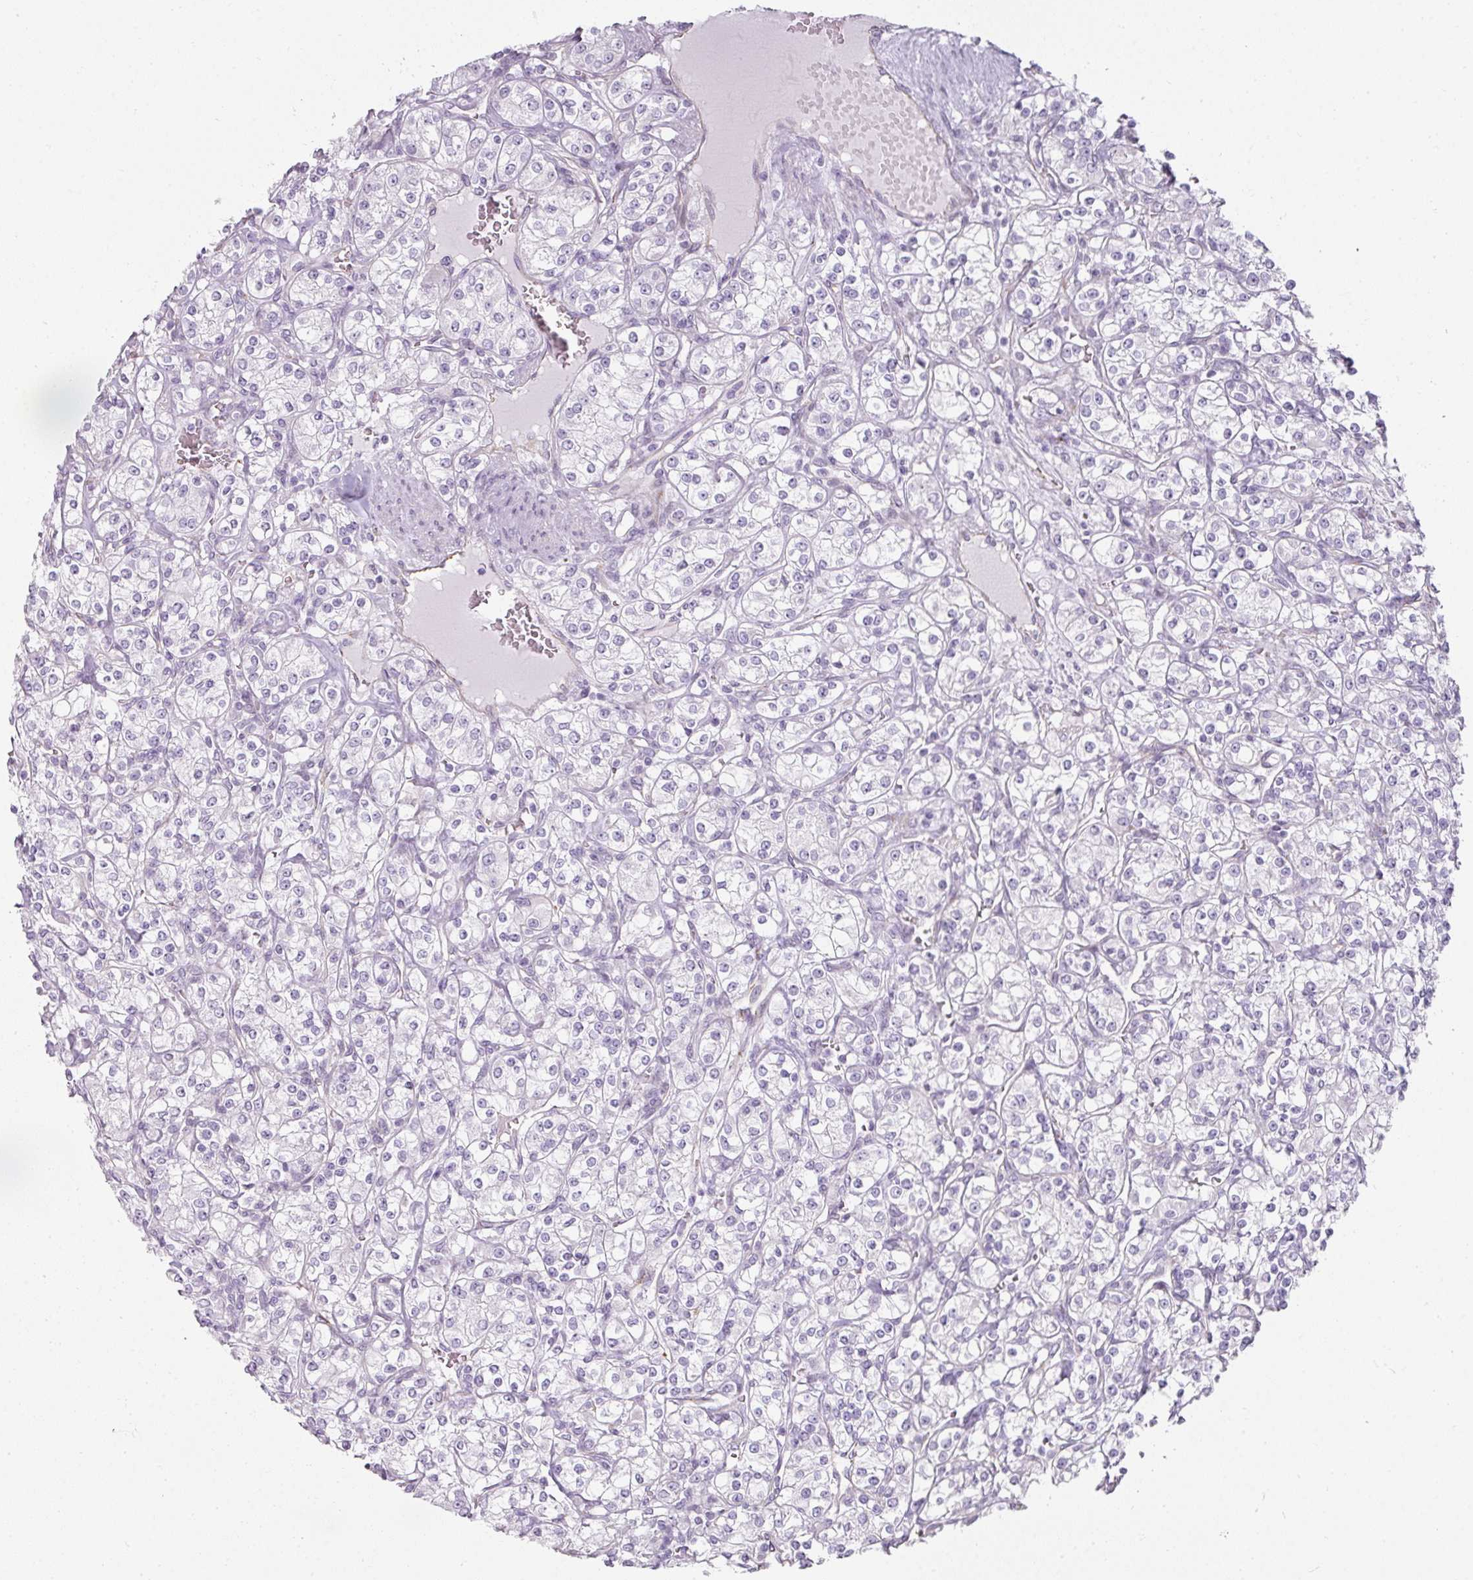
{"staining": {"intensity": "negative", "quantity": "none", "location": "none"}, "tissue": "renal cancer", "cell_type": "Tumor cells", "image_type": "cancer", "snomed": [{"axis": "morphology", "description": "Adenocarcinoma, NOS"}, {"axis": "topography", "description": "Kidney"}], "caption": "Adenocarcinoma (renal) was stained to show a protein in brown. There is no significant expression in tumor cells.", "gene": "ATP8B2", "patient": {"sex": "male", "age": 77}}